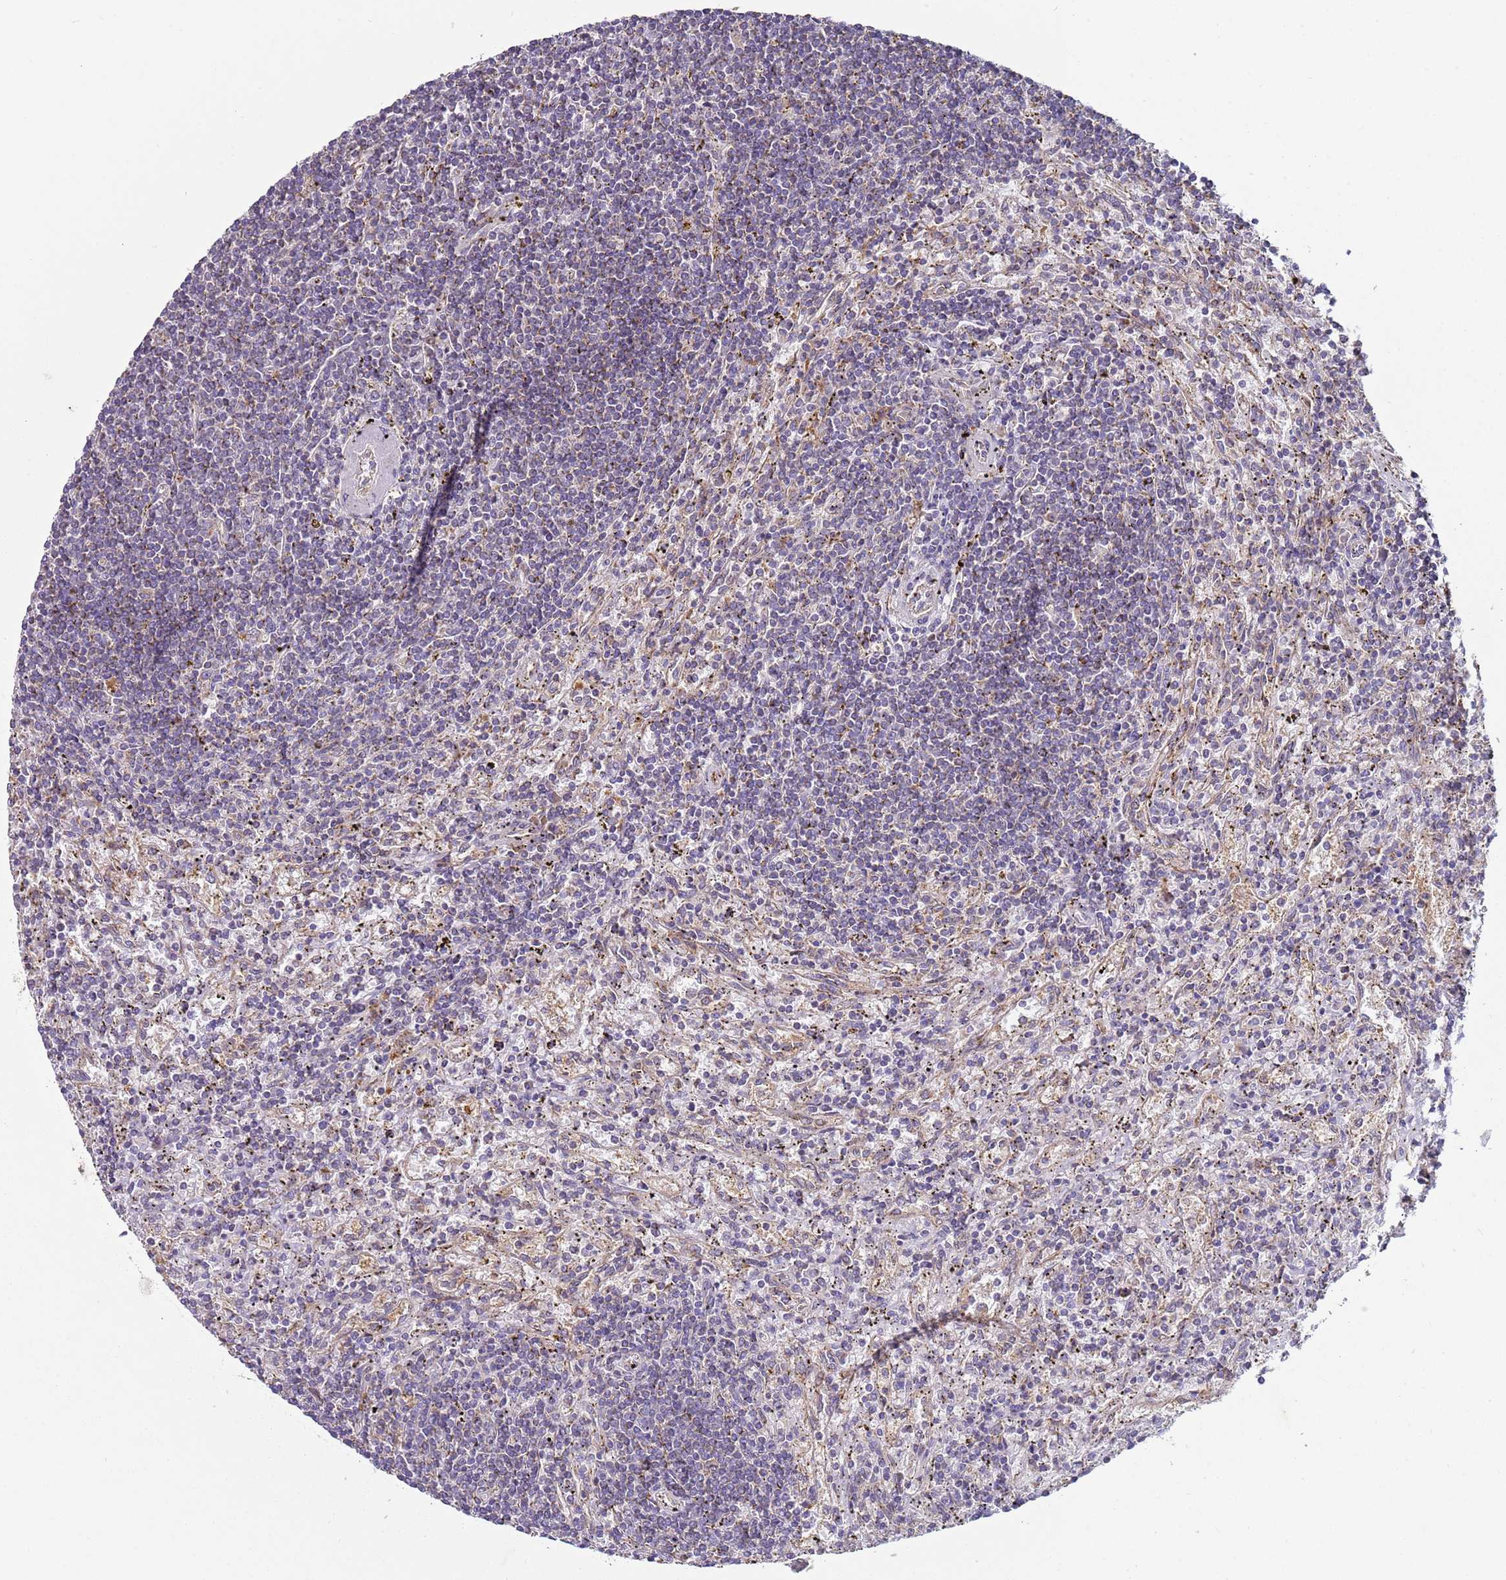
{"staining": {"intensity": "negative", "quantity": "none", "location": "none"}, "tissue": "lymphoma", "cell_type": "Tumor cells", "image_type": "cancer", "snomed": [{"axis": "morphology", "description": "Malignant lymphoma, non-Hodgkin's type, Low grade"}, {"axis": "topography", "description": "Spleen"}], "caption": "Tumor cells show no significant protein positivity in malignant lymphoma, non-Hodgkin's type (low-grade). The staining is performed using DAB brown chromogen with nuclei counter-stained in using hematoxylin.", "gene": "DIP2B", "patient": {"sex": "male", "age": 76}}